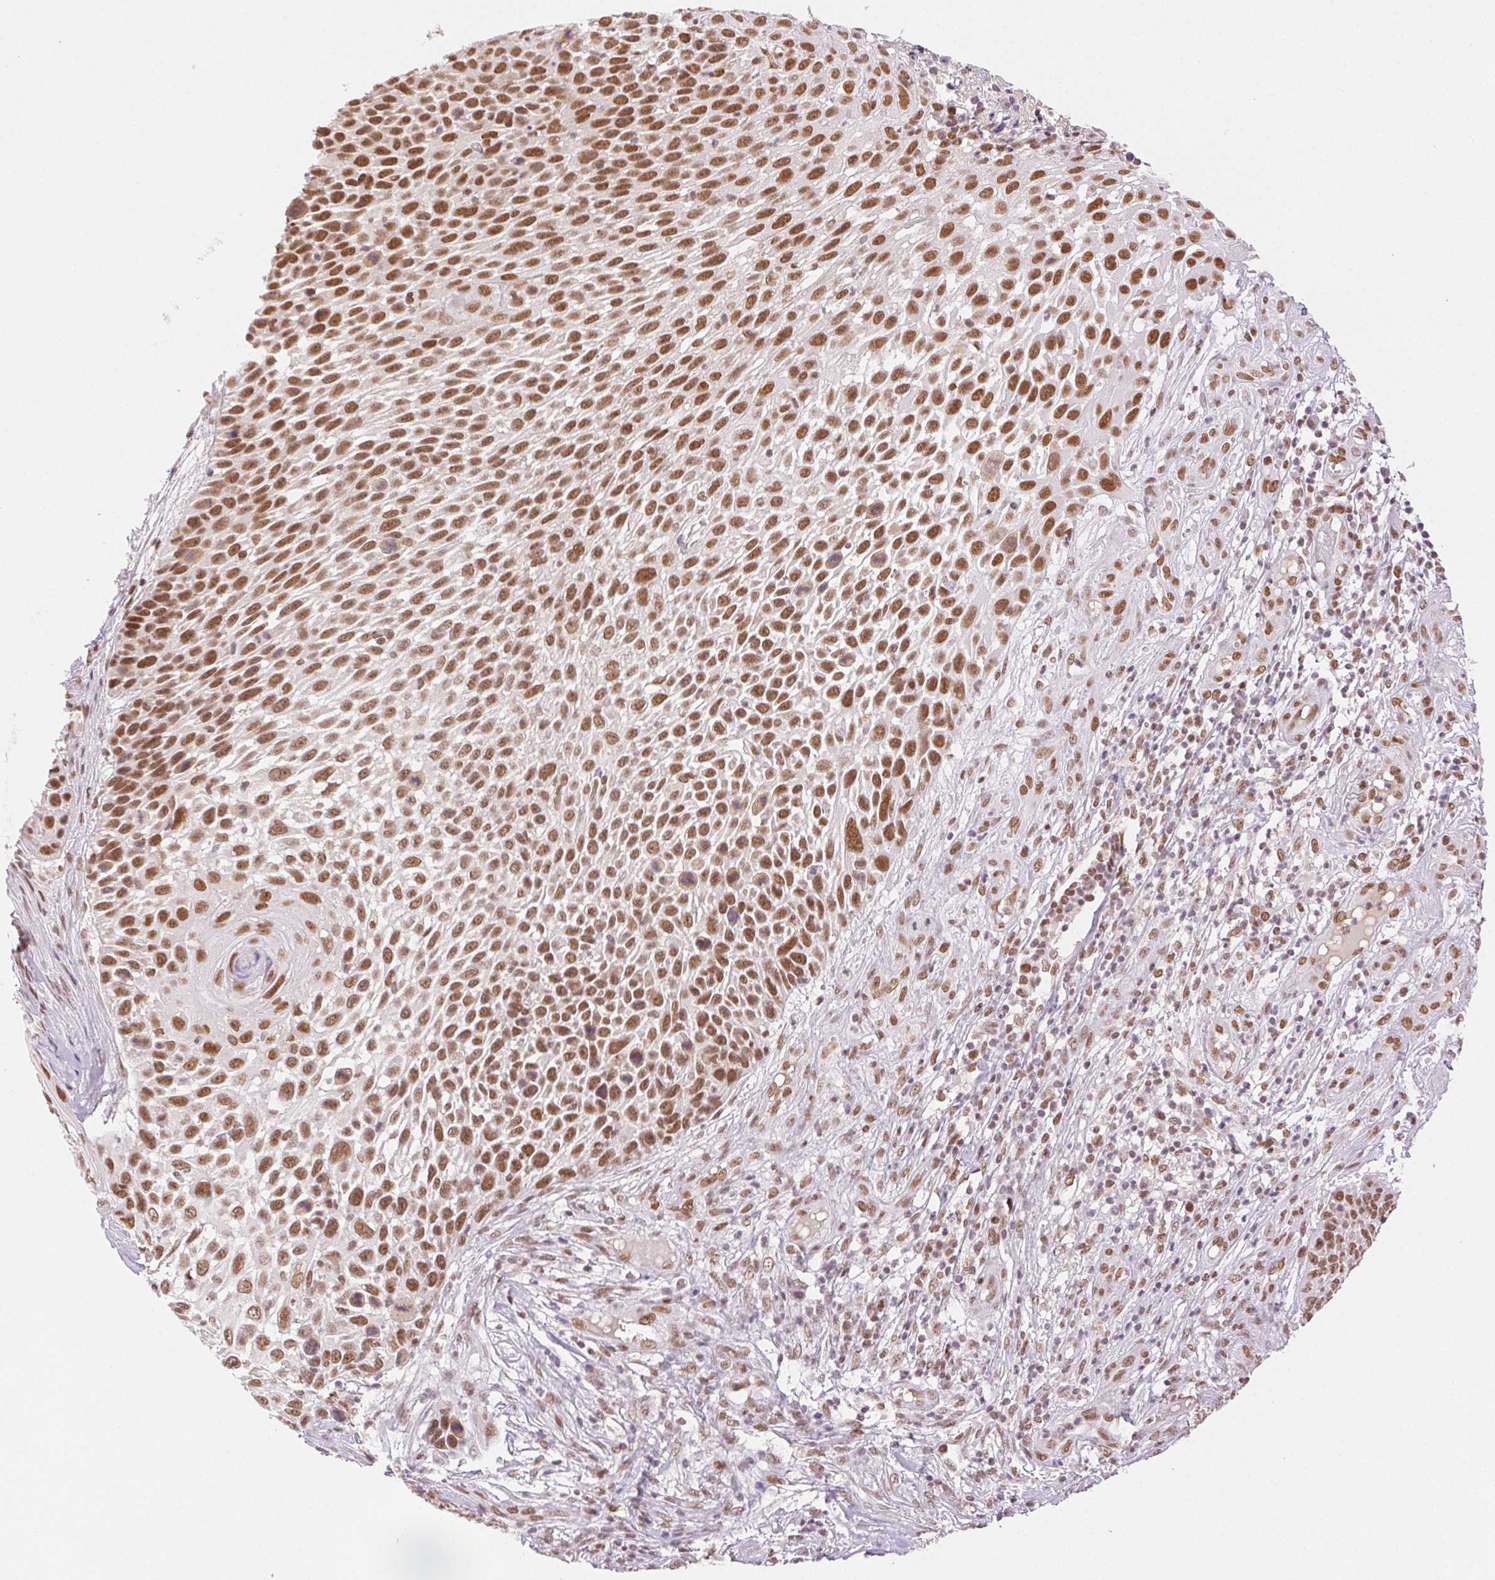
{"staining": {"intensity": "moderate", "quantity": ">75%", "location": "nuclear"}, "tissue": "skin cancer", "cell_type": "Tumor cells", "image_type": "cancer", "snomed": [{"axis": "morphology", "description": "Squamous cell carcinoma, NOS"}, {"axis": "topography", "description": "Skin"}], "caption": "Protein staining exhibits moderate nuclear staining in about >75% of tumor cells in skin cancer (squamous cell carcinoma). (brown staining indicates protein expression, while blue staining denotes nuclei).", "gene": "H2AZ2", "patient": {"sex": "male", "age": 92}}